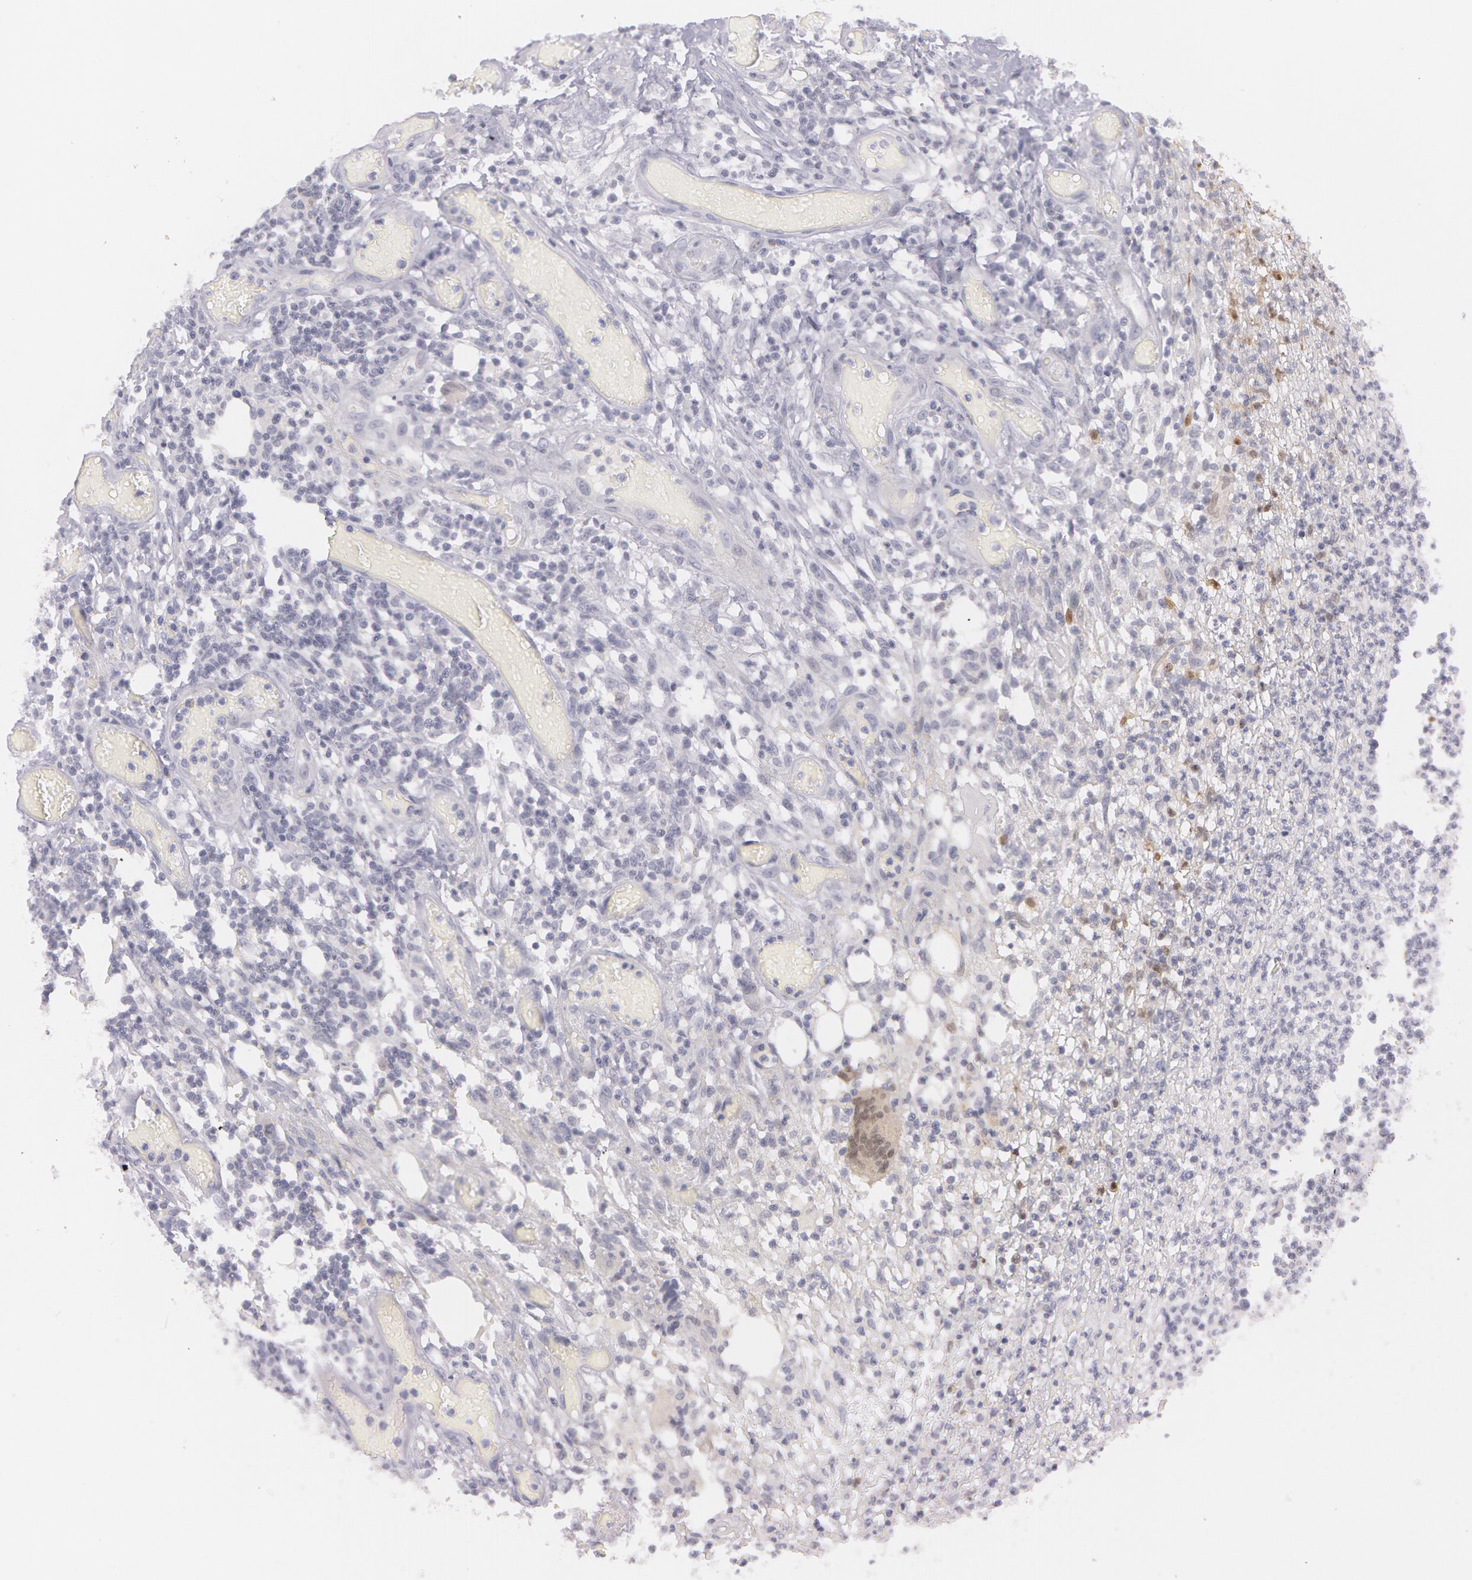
{"staining": {"intensity": "negative", "quantity": "none", "location": "none"}, "tissue": "lymphoma", "cell_type": "Tumor cells", "image_type": "cancer", "snomed": [{"axis": "morphology", "description": "Malignant lymphoma, non-Hodgkin's type, High grade"}, {"axis": "topography", "description": "Colon"}], "caption": "A micrograph of lymphoma stained for a protein displays no brown staining in tumor cells.", "gene": "IL1RN", "patient": {"sex": "male", "age": 82}}